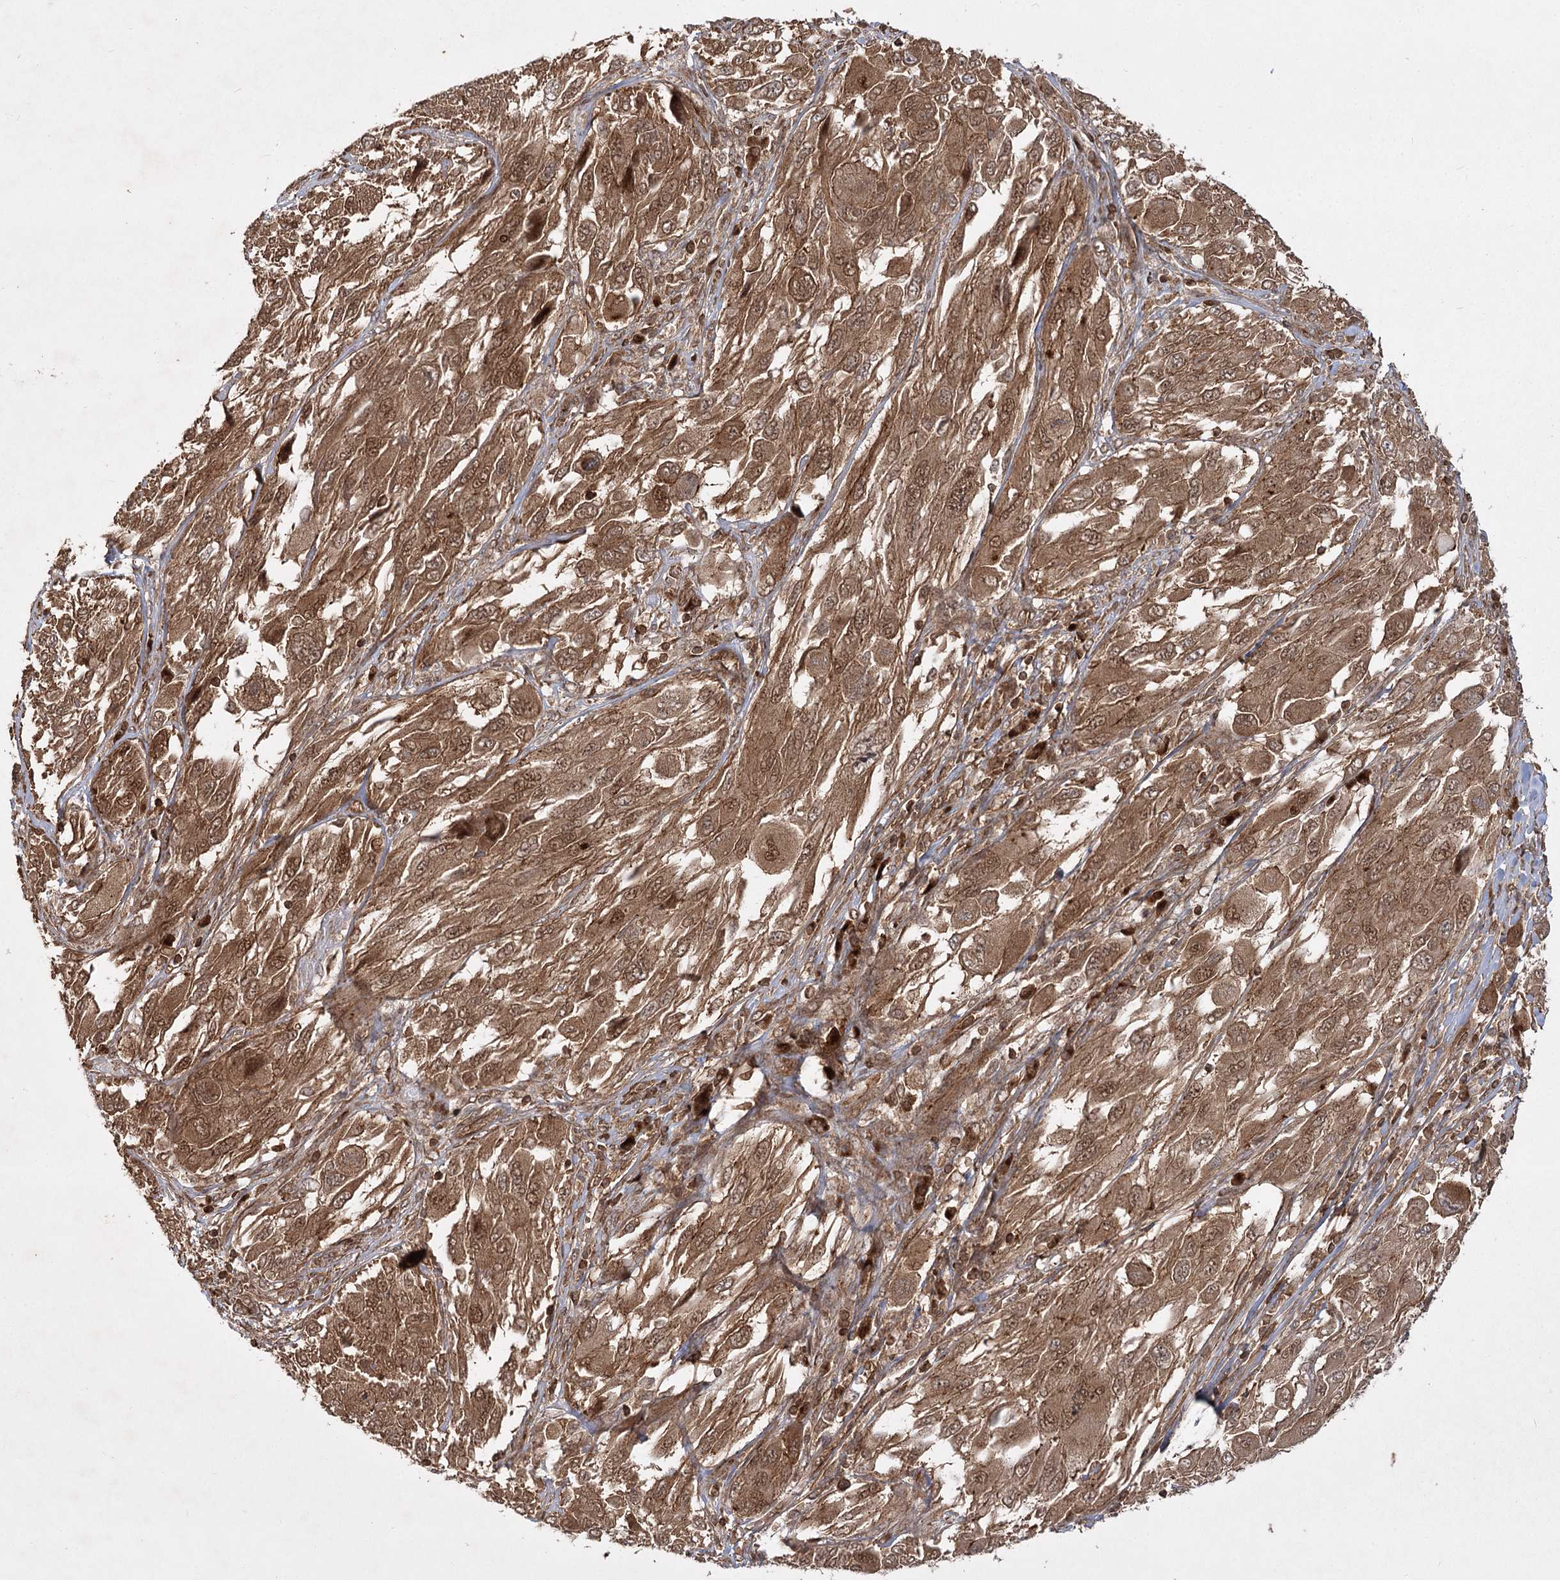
{"staining": {"intensity": "moderate", "quantity": ">75%", "location": "cytoplasmic/membranous,nuclear"}, "tissue": "melanoma", "cell_type": "Tumor cells", "image_type": "cancer", "snomed": [{"axis": "morphology", "description": "Malignant melanoma, NOS"}, {"axis": "topography", "description": "Skin"}], "caption": "IHC (DAB (3,3'-diaminobenzidine)) staining of human melanoma exhibits moderate cytoplasmic/membranous and nuclear protein staining in about >75% of tumor cells.", "gene": "MDFIC", "patient": {"sex": "female", "age": 91}}